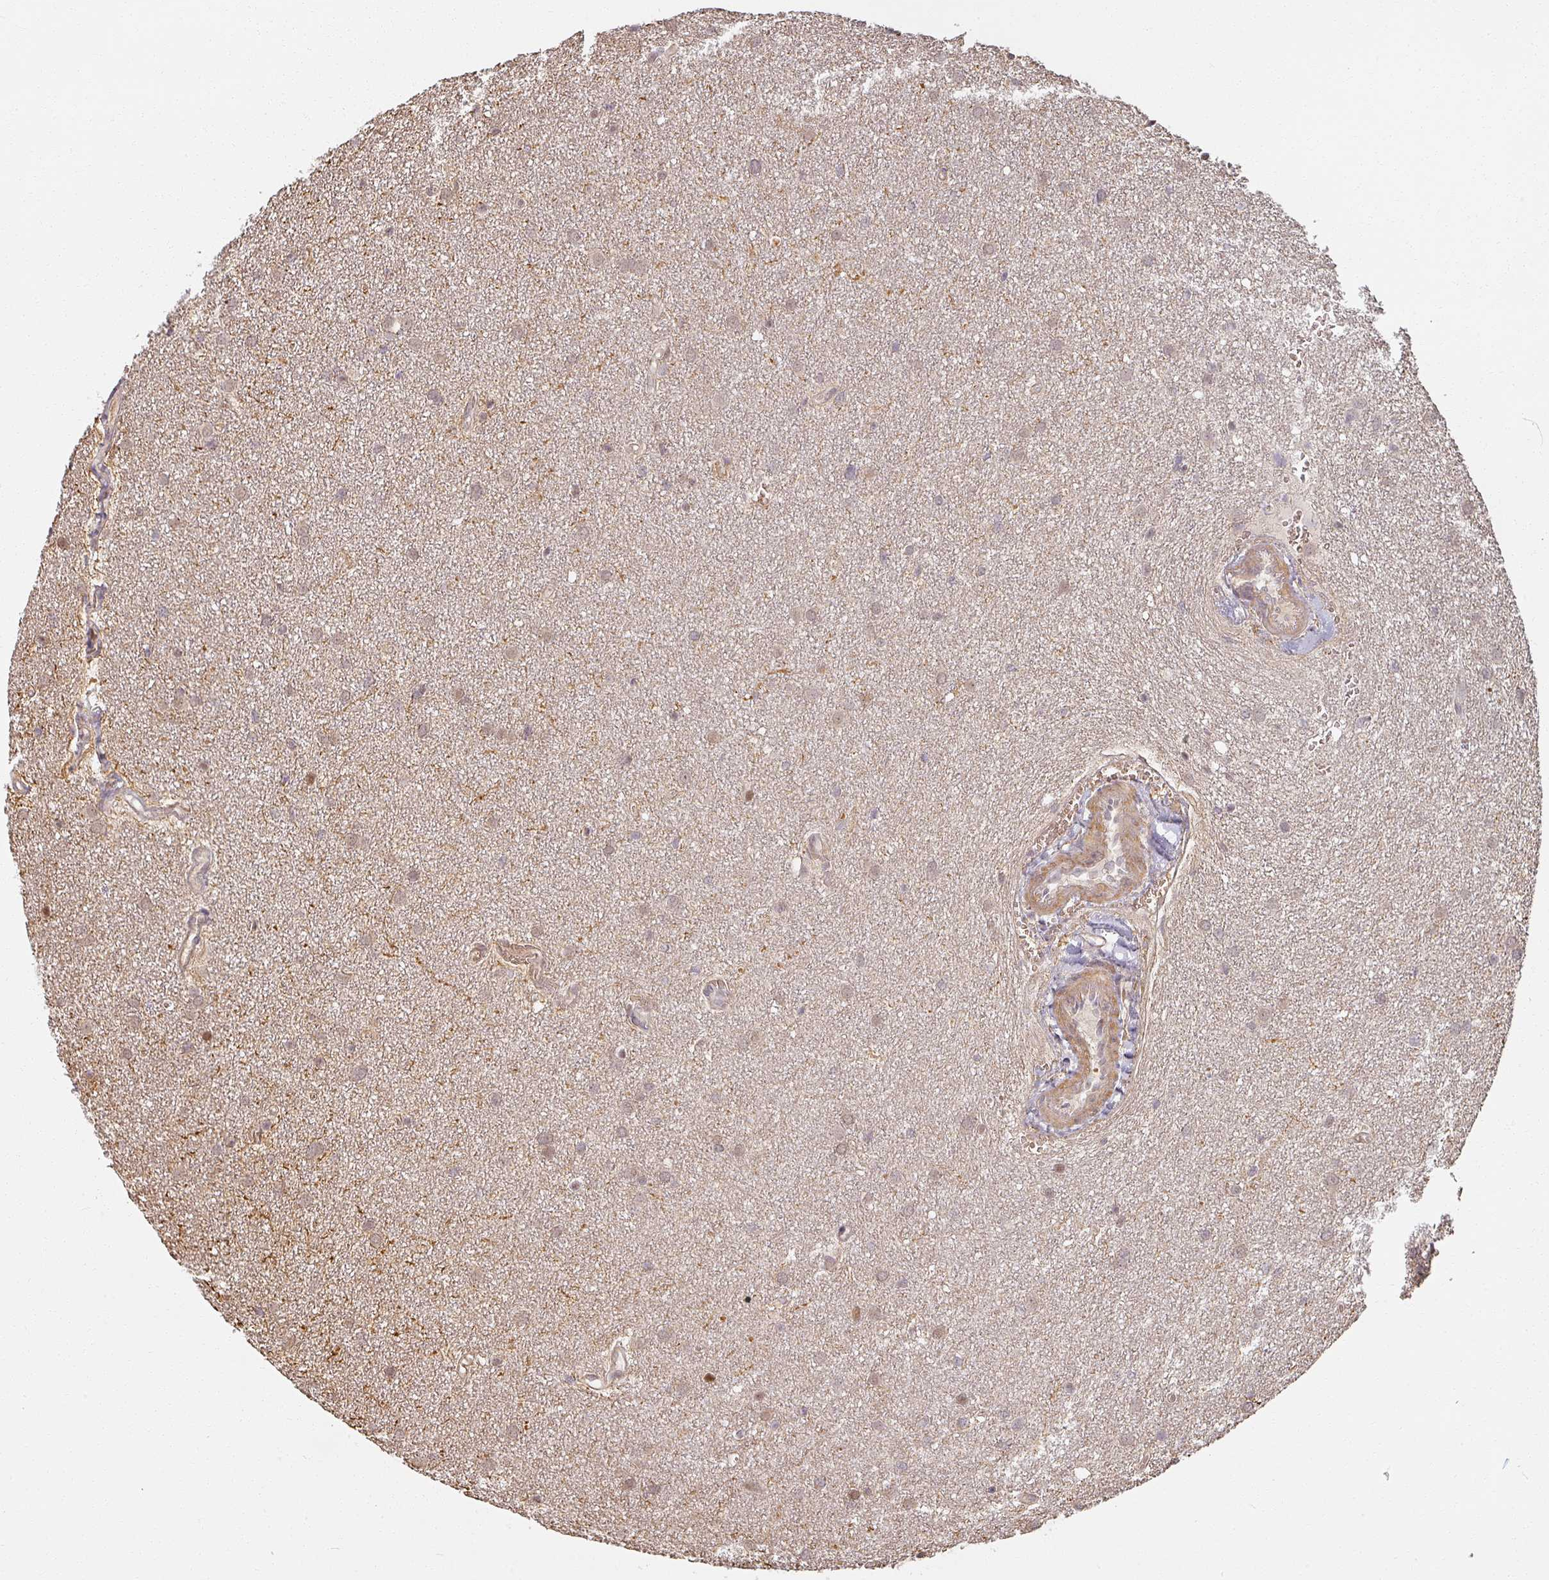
{"staining": {"intensity": "weak", "quantity": "<25%", "location": "cytoplasmic/membranous,nuclear"}, "tissue": "glioma", "cell_type": "Tumor cells", "image_type": "cancer", "snomed": [{"axis": "morphology", "description": "Glioma, malignant, Low grade"}, {"axis": "topography", "description": "Cerebellum"}], "caption": "Immunohistochemical staining of human glioma displays no significant positivity in tumor cells.", "gene": "MED19", "patient": {"sex": "female", "age": 5}}